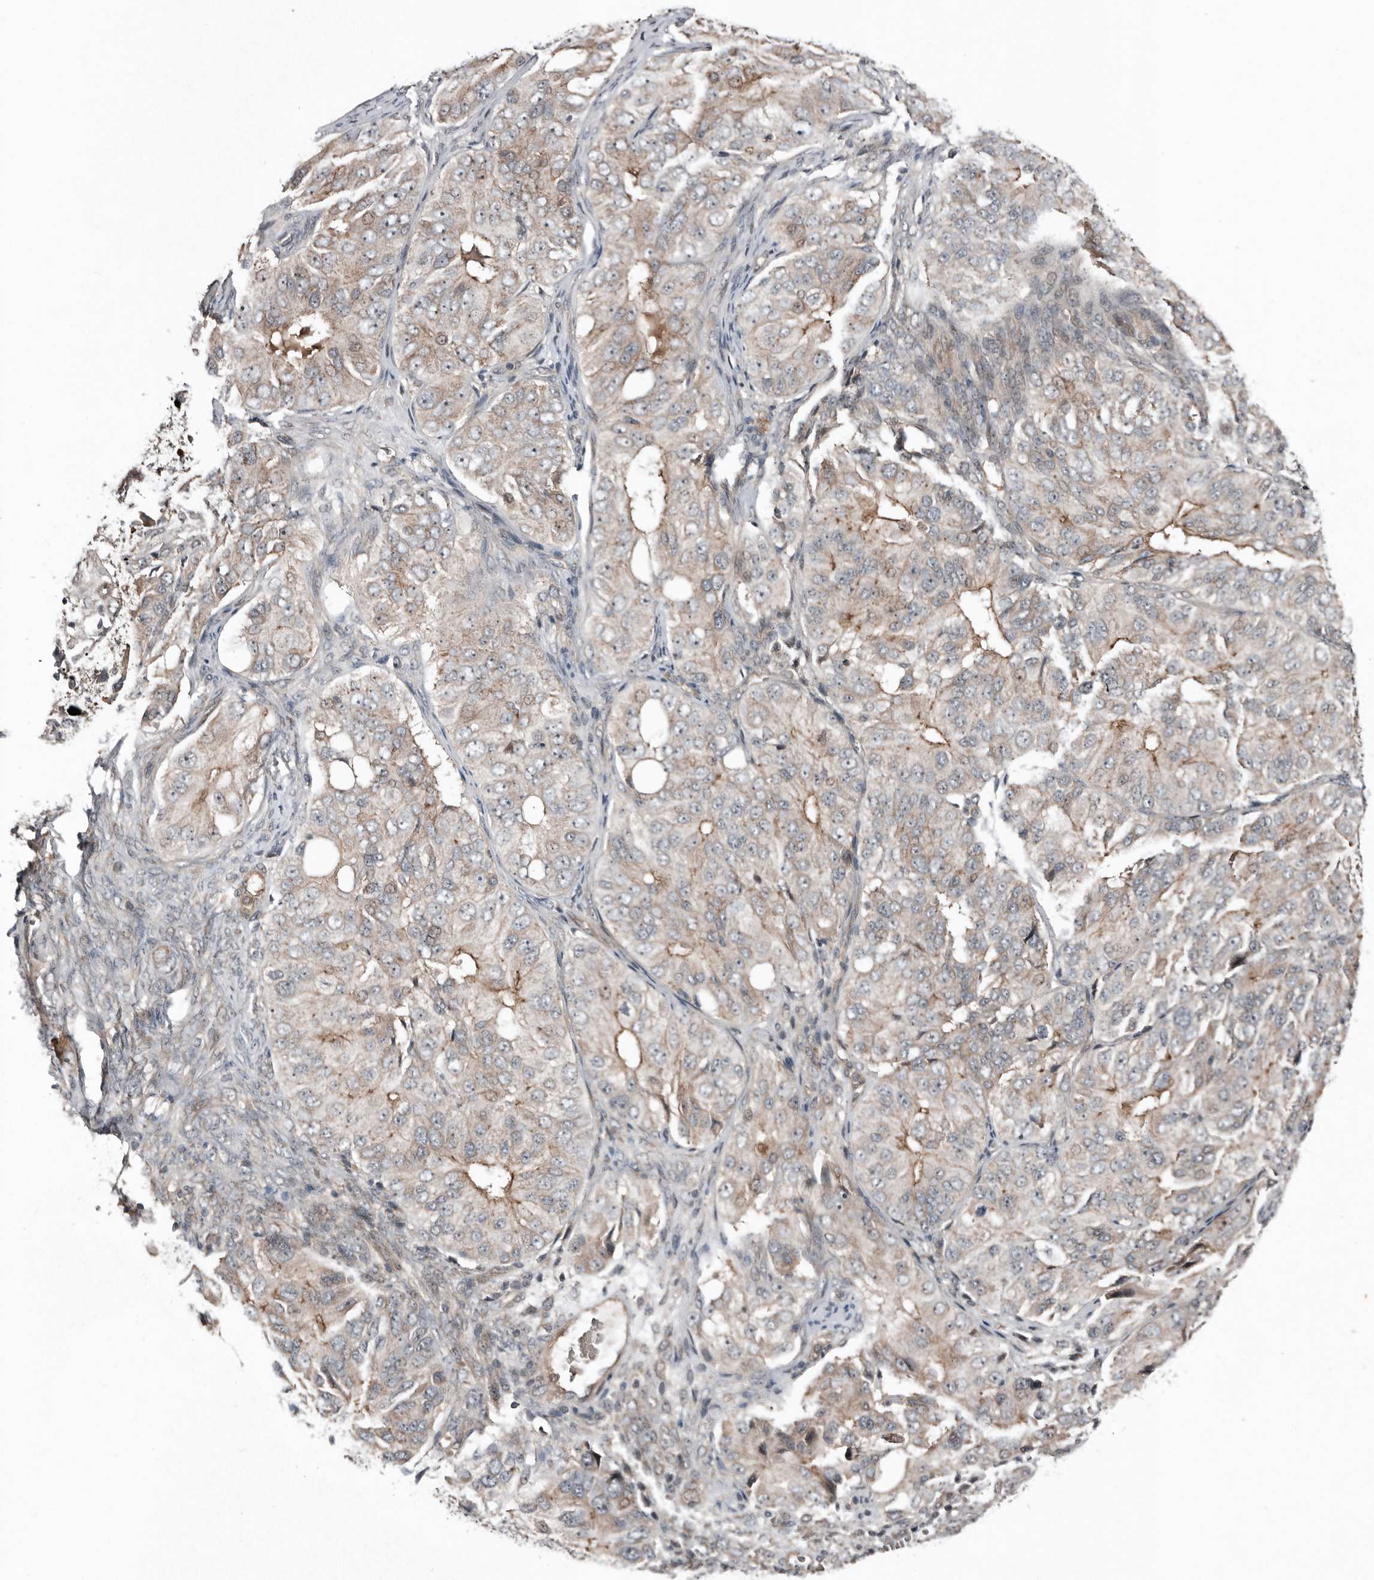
{"staining": {"intensity": "moderate", "quantity": "<25%", "location": "cytoplasmic/membranous"}, "tissue": "ovarian cancer", "cell_type": "Tumor cells", "image_type": "cancer", "snomed": [{"axis": "morphology", "description": "Carcinoma, endometroid"}, {"axis": "topography", "description": "Ovary"}], "caption": "A photomicrograph showing moderate cytoplasmic/membranous positivity in approximately <25% of tumor cells in endometroid carcinoma (ovarian), as visualized by brown immunohistochemical staining.", "gene": "TEAD3", "patient": {"sex": "female", "age": 51}}